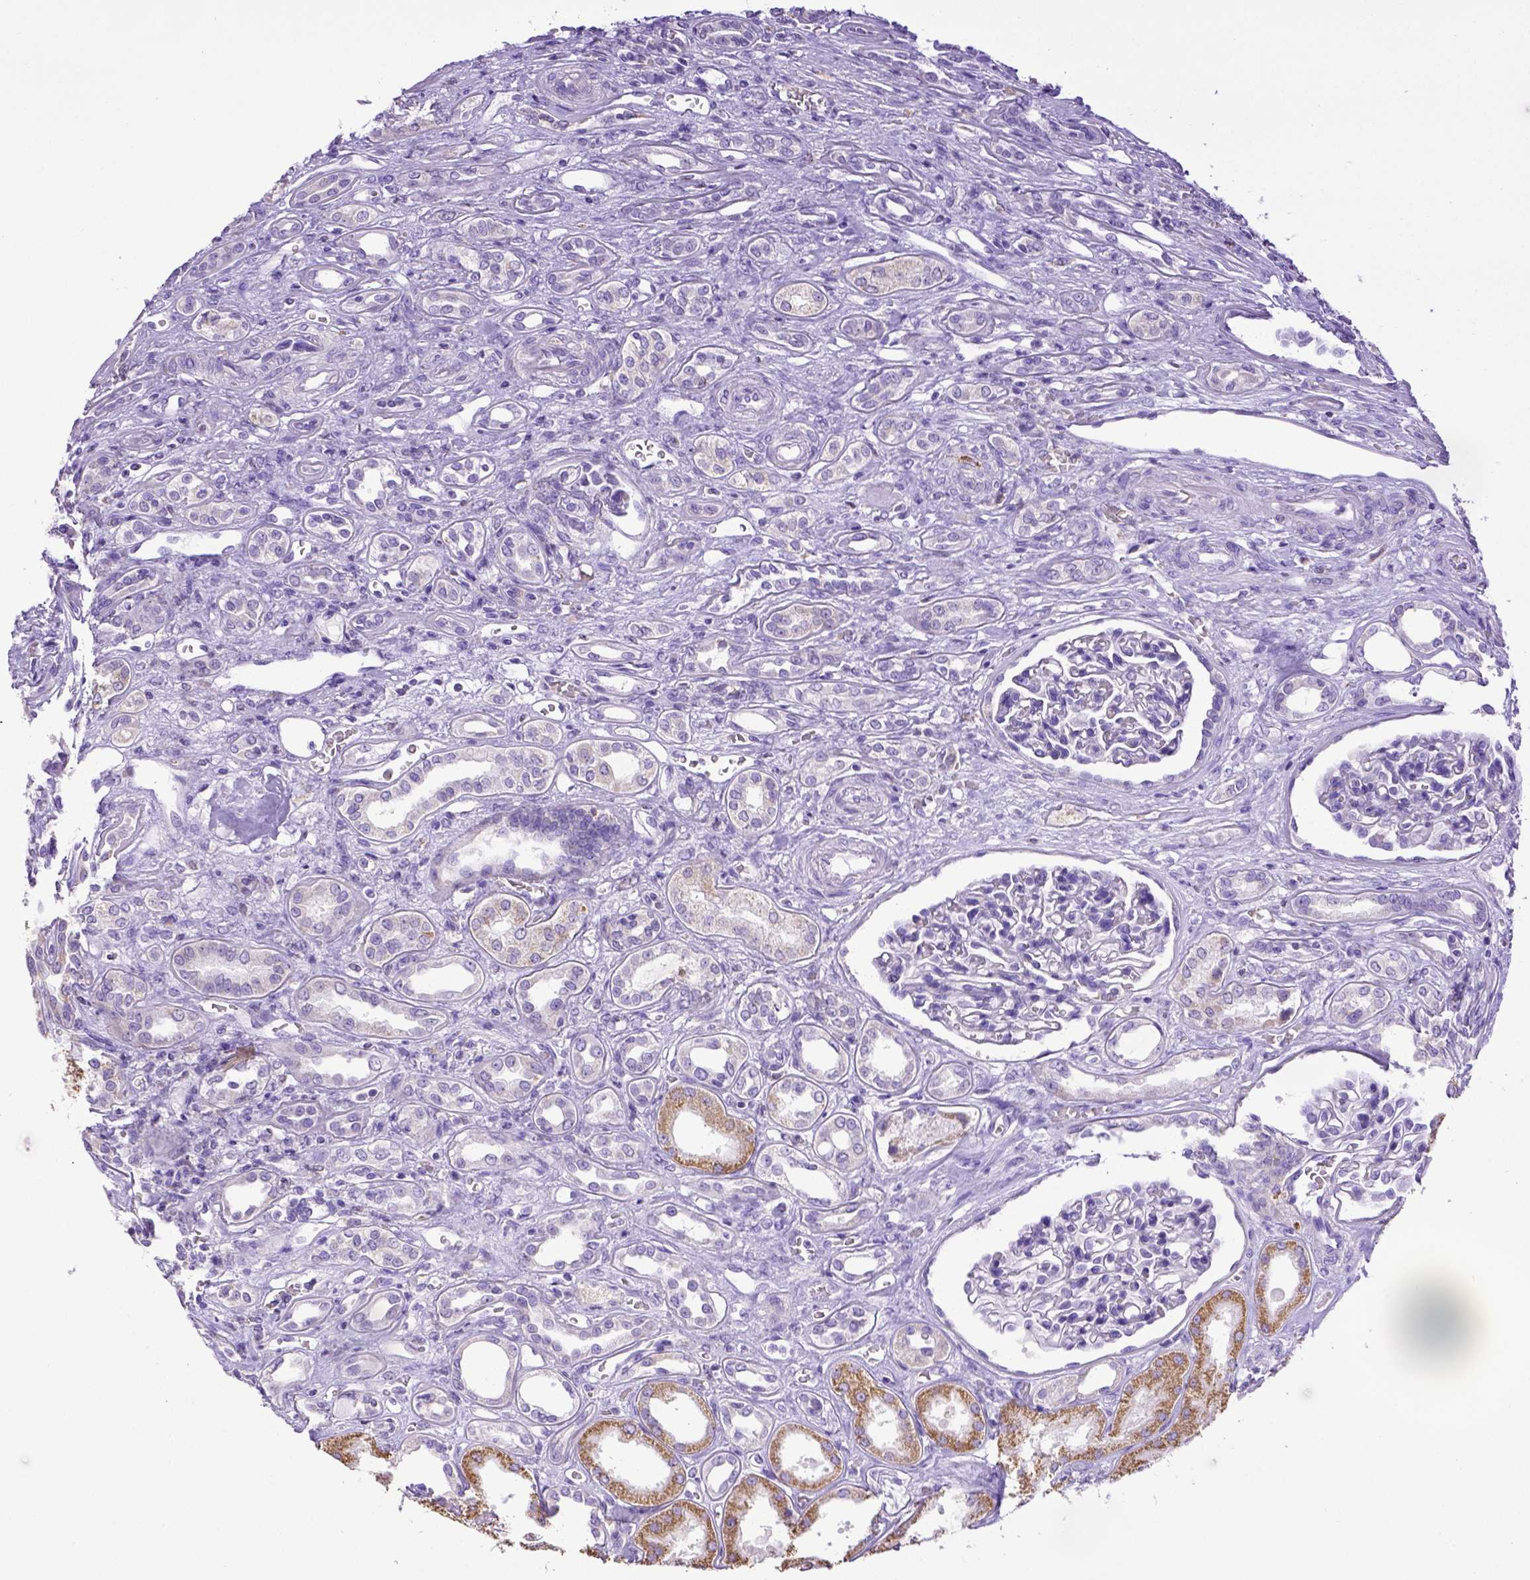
{"staining": {"intensity": "negative", "quantity": "none", "location": "none"}, "tissue": "renal cancer", "cell_type": "Tumor cells", "image_type": "cancer", "snomed": [{"axis": "morphology", "description": "Adenocarcinoma, NOS"}, {"axis": "topography", "description": "Kidney"}], "caption": "Immunohistochemistry of adenocarcinoma (renal) exhibits no staining in tumor cells.", "gene": "SPEF1", "patient": {"sex": "male", "age": 63}}